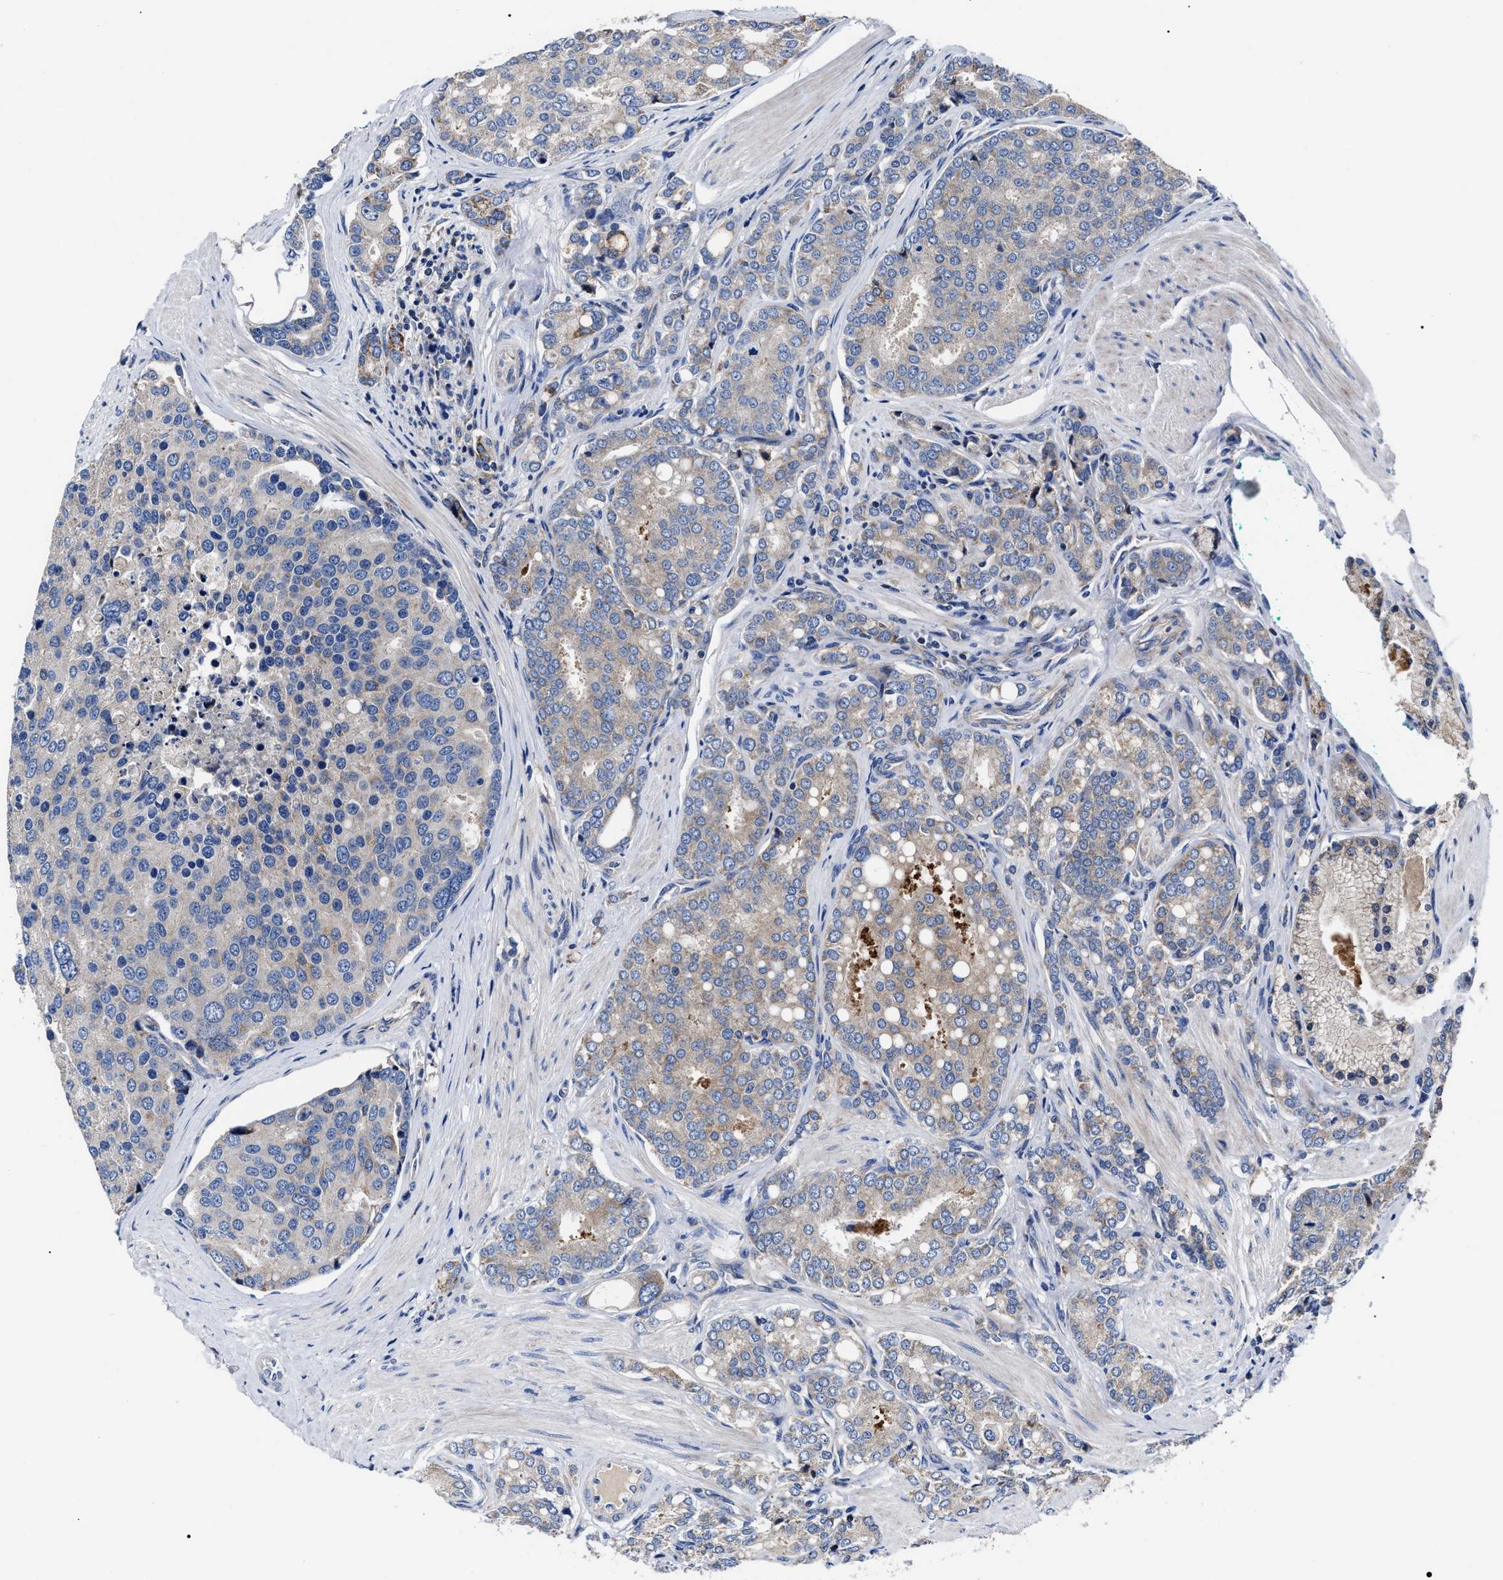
{"staining": {"intensity": "weak", "quantity": "25%-75%", "location": "cytoplasmic/membranous"}, "tissue": "prostate cancer", "cell_type": "Tumor cells", "image_type": "cancer", "snomed": [{"axis": "morphology", "description": "Adenocarcinoma, High grade"}, {"axis": "topography", "description": "Prostate"}], "caption": "The image reveals immunohistochemical staining of prostate adenocarcinoma (high-grade). There is weak cytoplasmic/membranous expression is identified in about 25%-75% of tumor cells. (Brightfield microscopy of DAB IHC at high magnification).", "gene": "MACC1", "patient": {"sex": "male", "age": 50}}